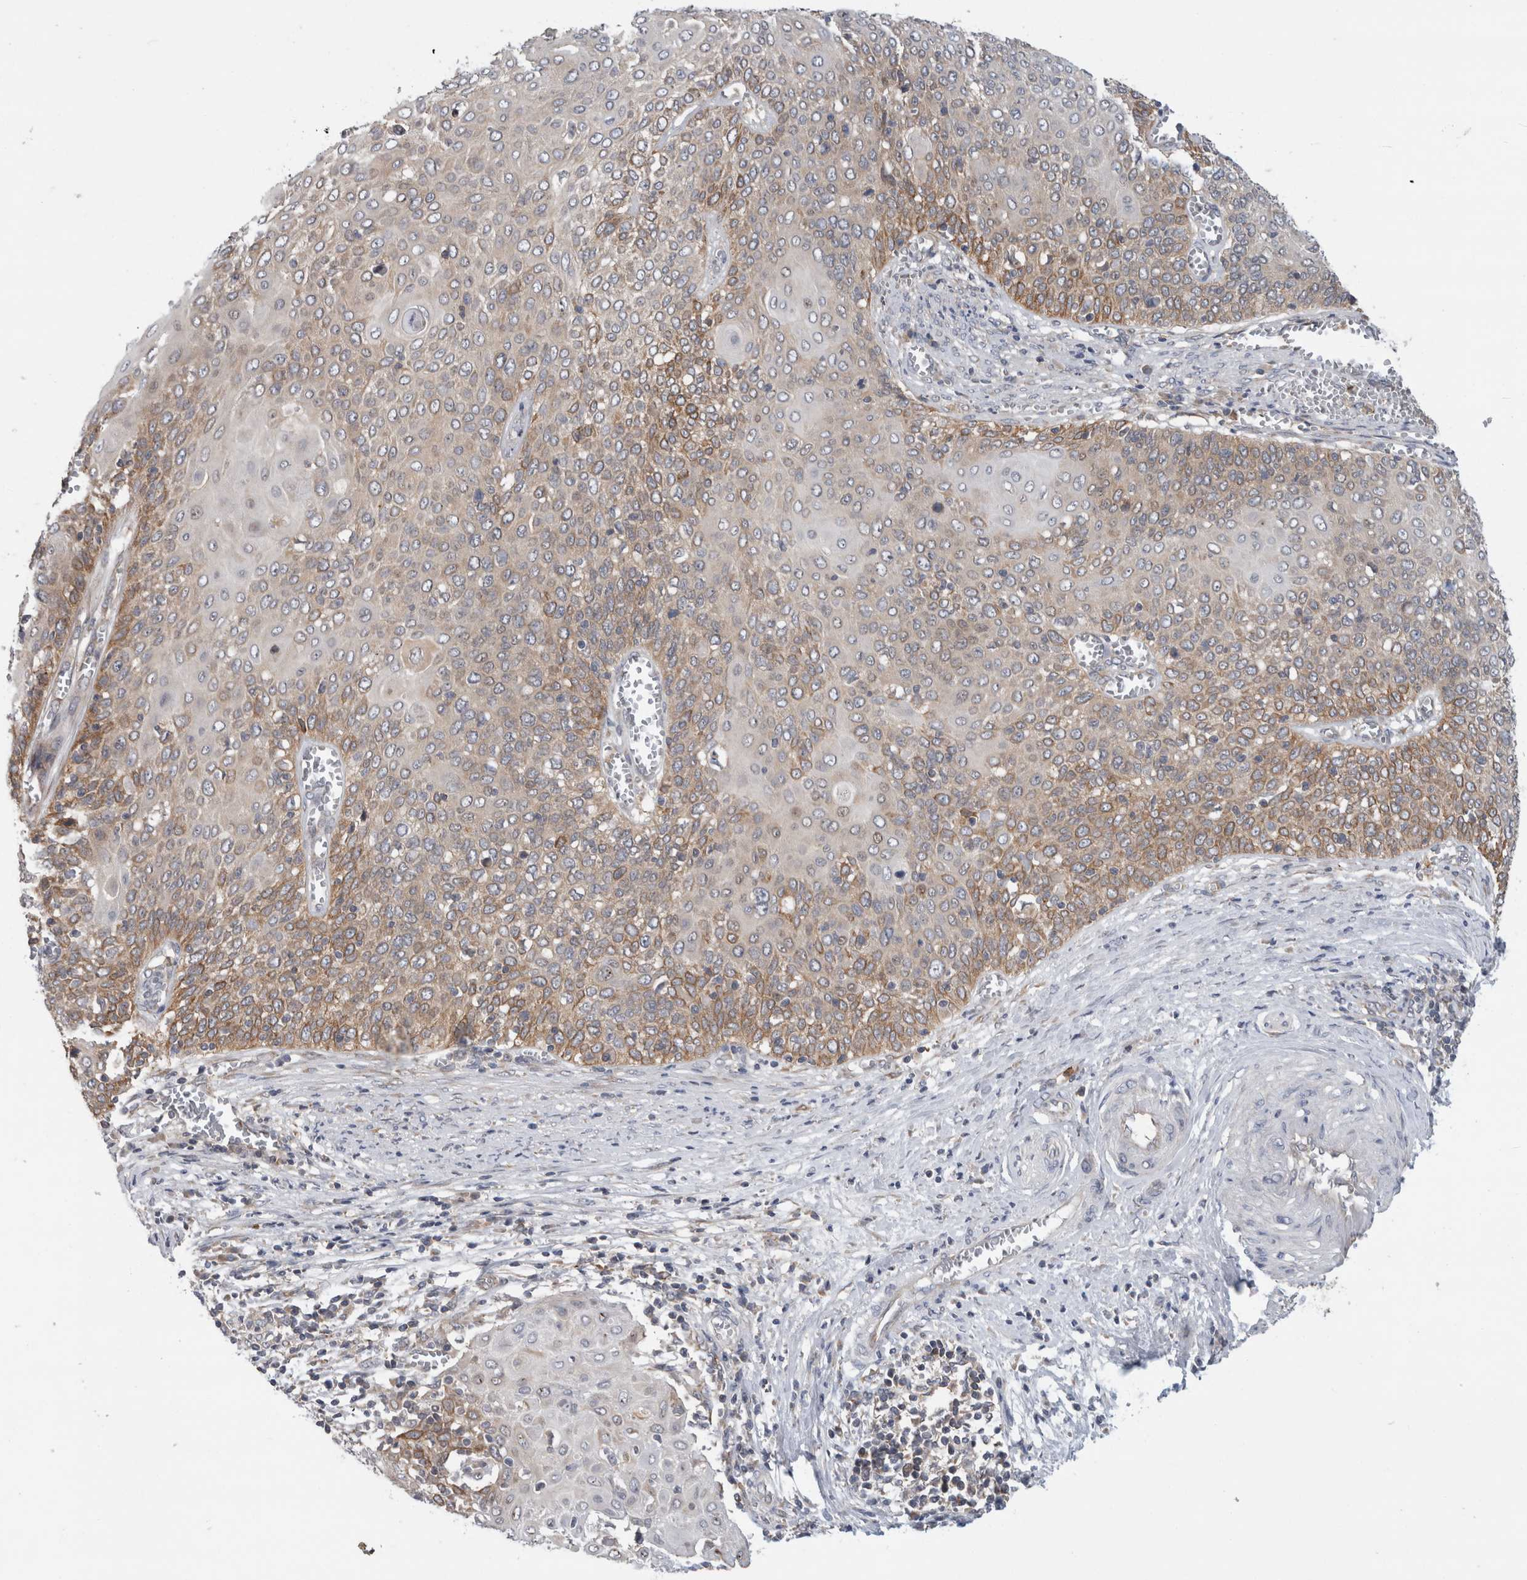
{"staining": {"intensity": "weak", "quantity": "25%-75%", "location": "cytoplasmic/membranous"}, "tissue": "cervical cancer", "cell_type": "Tumor cells", "image_type": "cancer", "snomed": [{"axis": "morphology", "description": "Squamous cell carcinoma, NOS"}, {"axis": "topography", "description": "Cervix"}], "caption": "Protein analysis of cervical cancer (squamous cell carcinoma) tissue reveals weak cytoplasmic/membranous positivity in about 25%-75% of tumor cells. The protein of interest is stained brown, and the nuclei are stained in blue (DAB (3,3'-diaminobenzidine) IHC with brightfield microscopy, high magnification).", "gene": "PDCD2", "patient": {"sex": "female", "age": 39}}